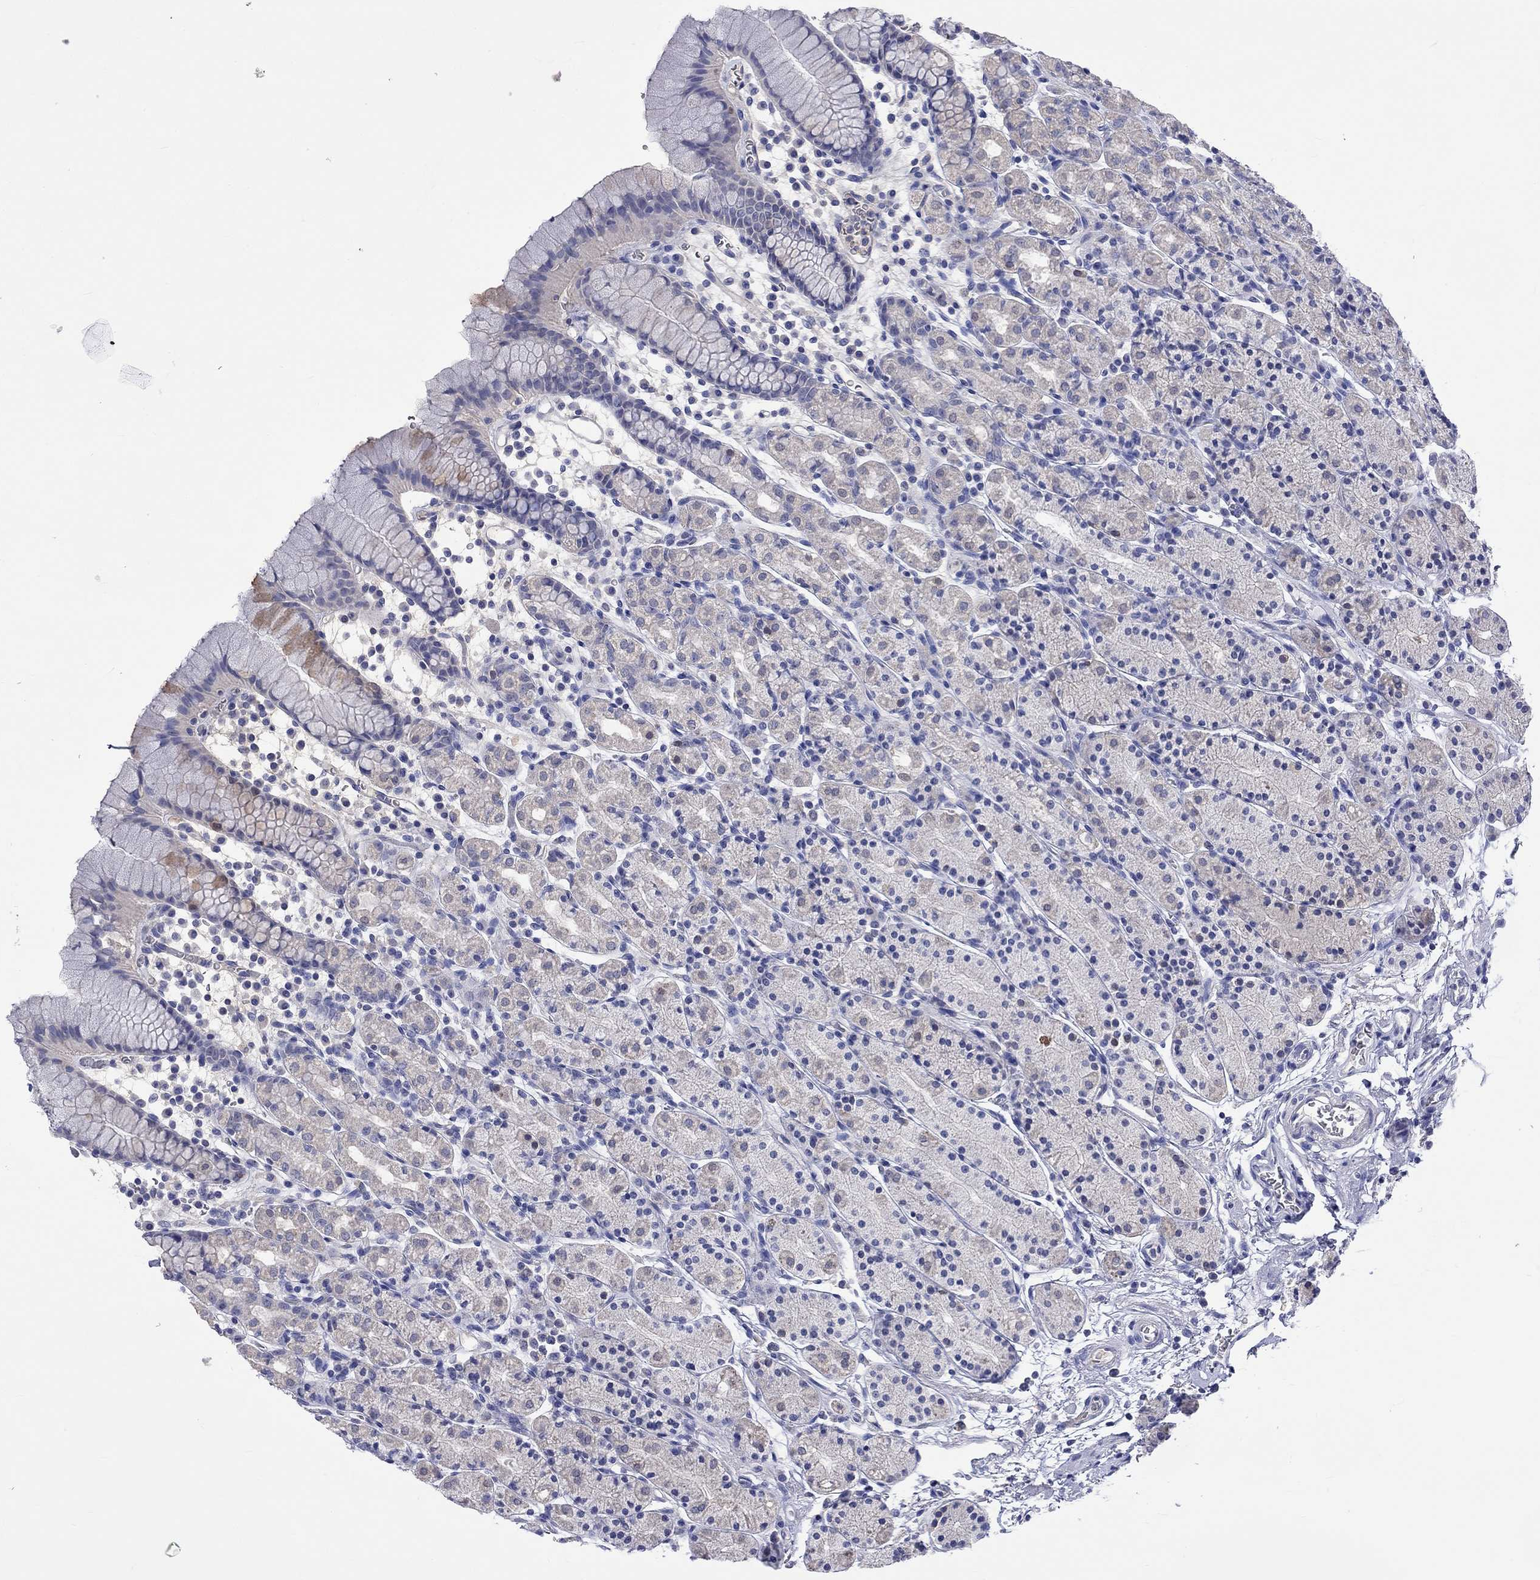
{"staining": {"intensity": "moderate", "quantity": "<25%", "location": "cytoplasmic/membranous"}, "tissue": "stomach", "cell_type": "Glandular cells", "image_type": "normal", "snomed": [{"axis": "morphology", "description": "Normal tissue, NOS"}, {"axis": "topography", "description": "Stomach, upper"}, {"axis": "topography", "description": "Stomach"}], "caption": "Glandular cells reveal low levels of moderate cytoplasmic/membranous staining in approximately <25% of cells in unremarkable stomach.", "gene": "LRFN4", "patient": {"sex": "male", "age": 62}}